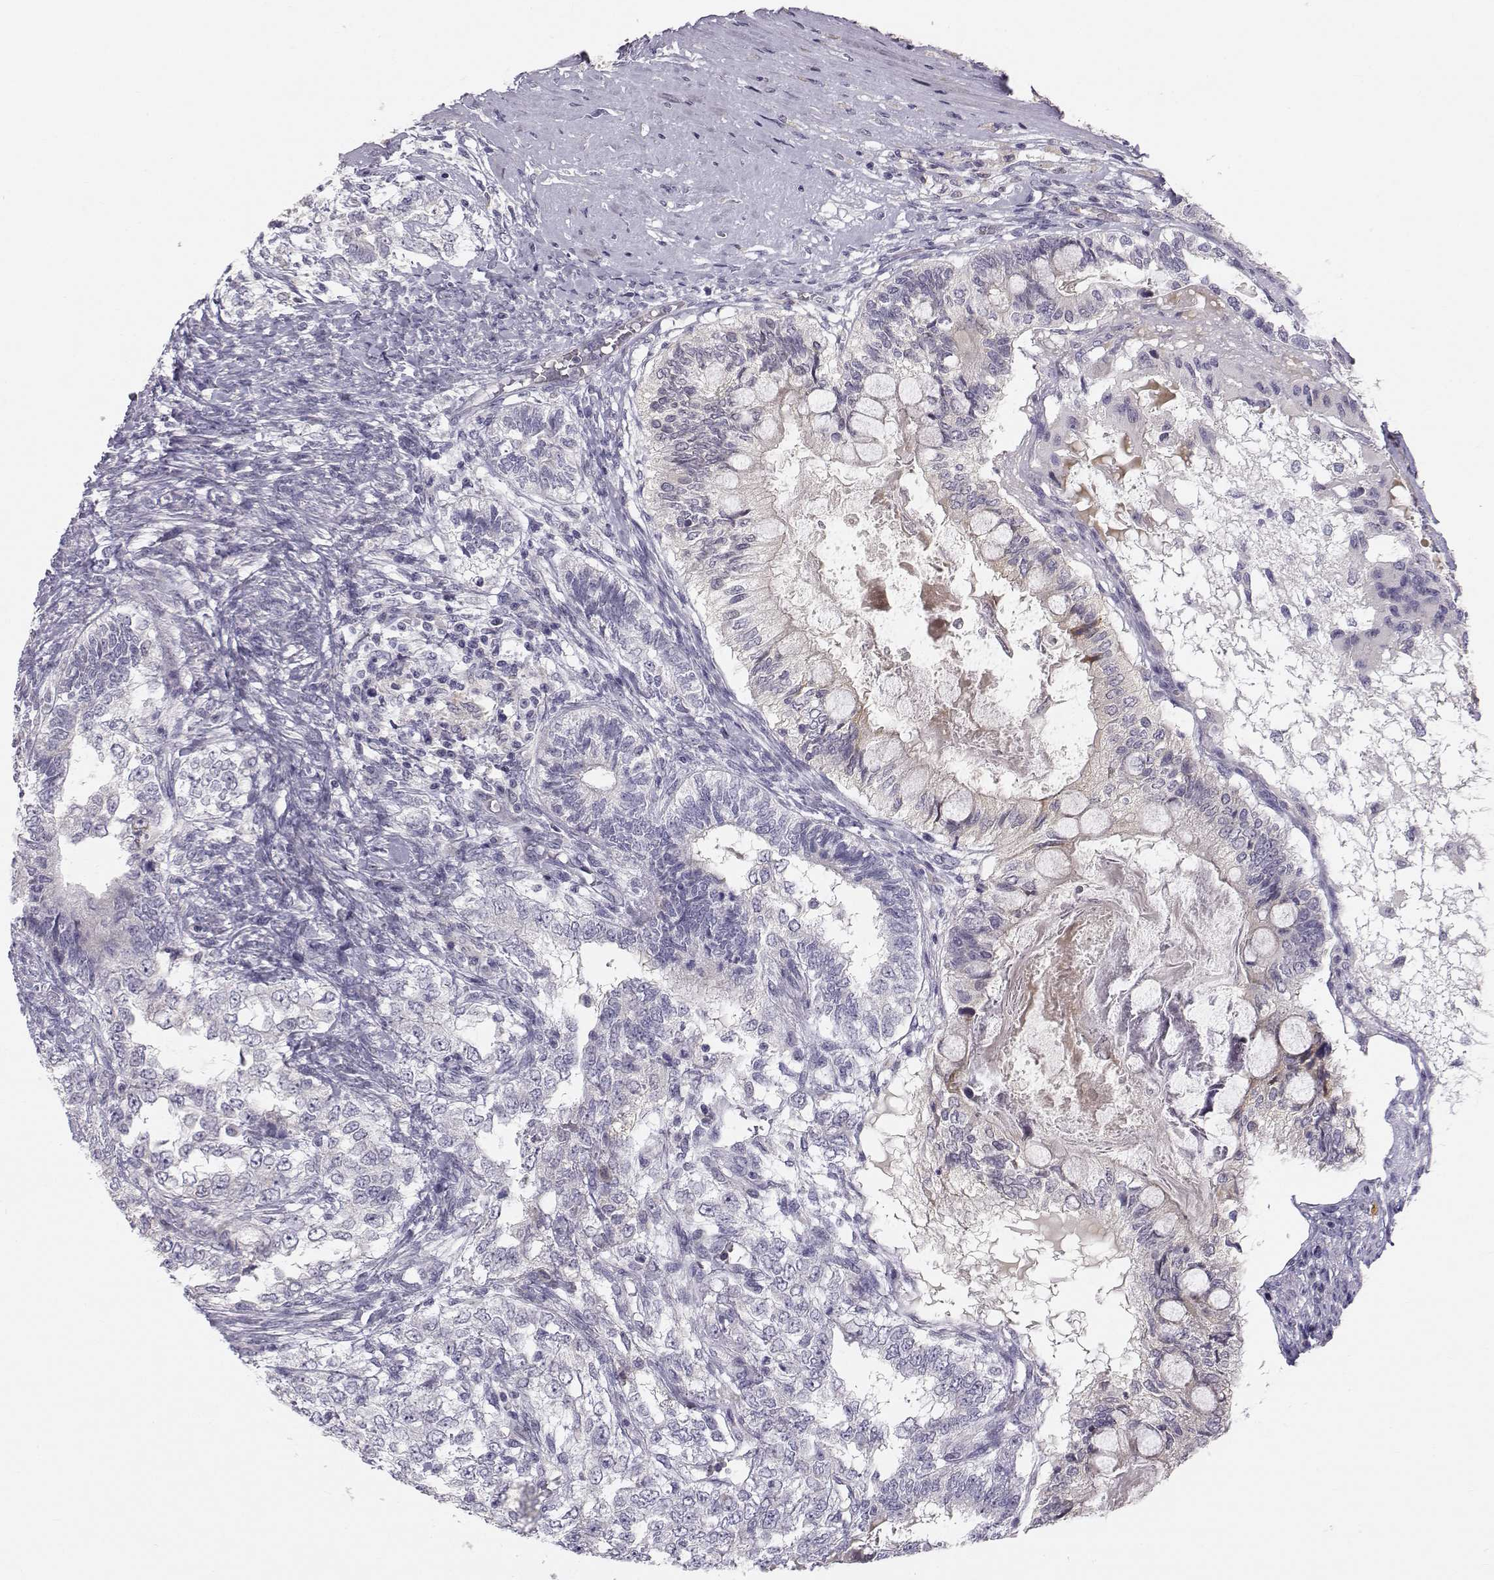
{"staining": {"intensity": "weak", "quantity": "25%-75%", "location": "cytoplasmic/membranous"}, "tissue": "testis cancer", "cell_type": "Tumor cells", "image_type": "cancer", "snomed": [{"axis": "morphology", "description": "Seminoma, NOS"}, {"axis": "morphology", "description": "Carcinoma, Embryonal, NOS"}, {"axis": "topography", "description": "Testis"}], "caption": "Immunohistochemistry (IHC) of testis cancer shows low levels of weak cytoplasmic/membranous staining in approximately 25%-75% of tumor cells.", "gene": "ACSL6", "patient": {"sex": "male", "age": 41}}